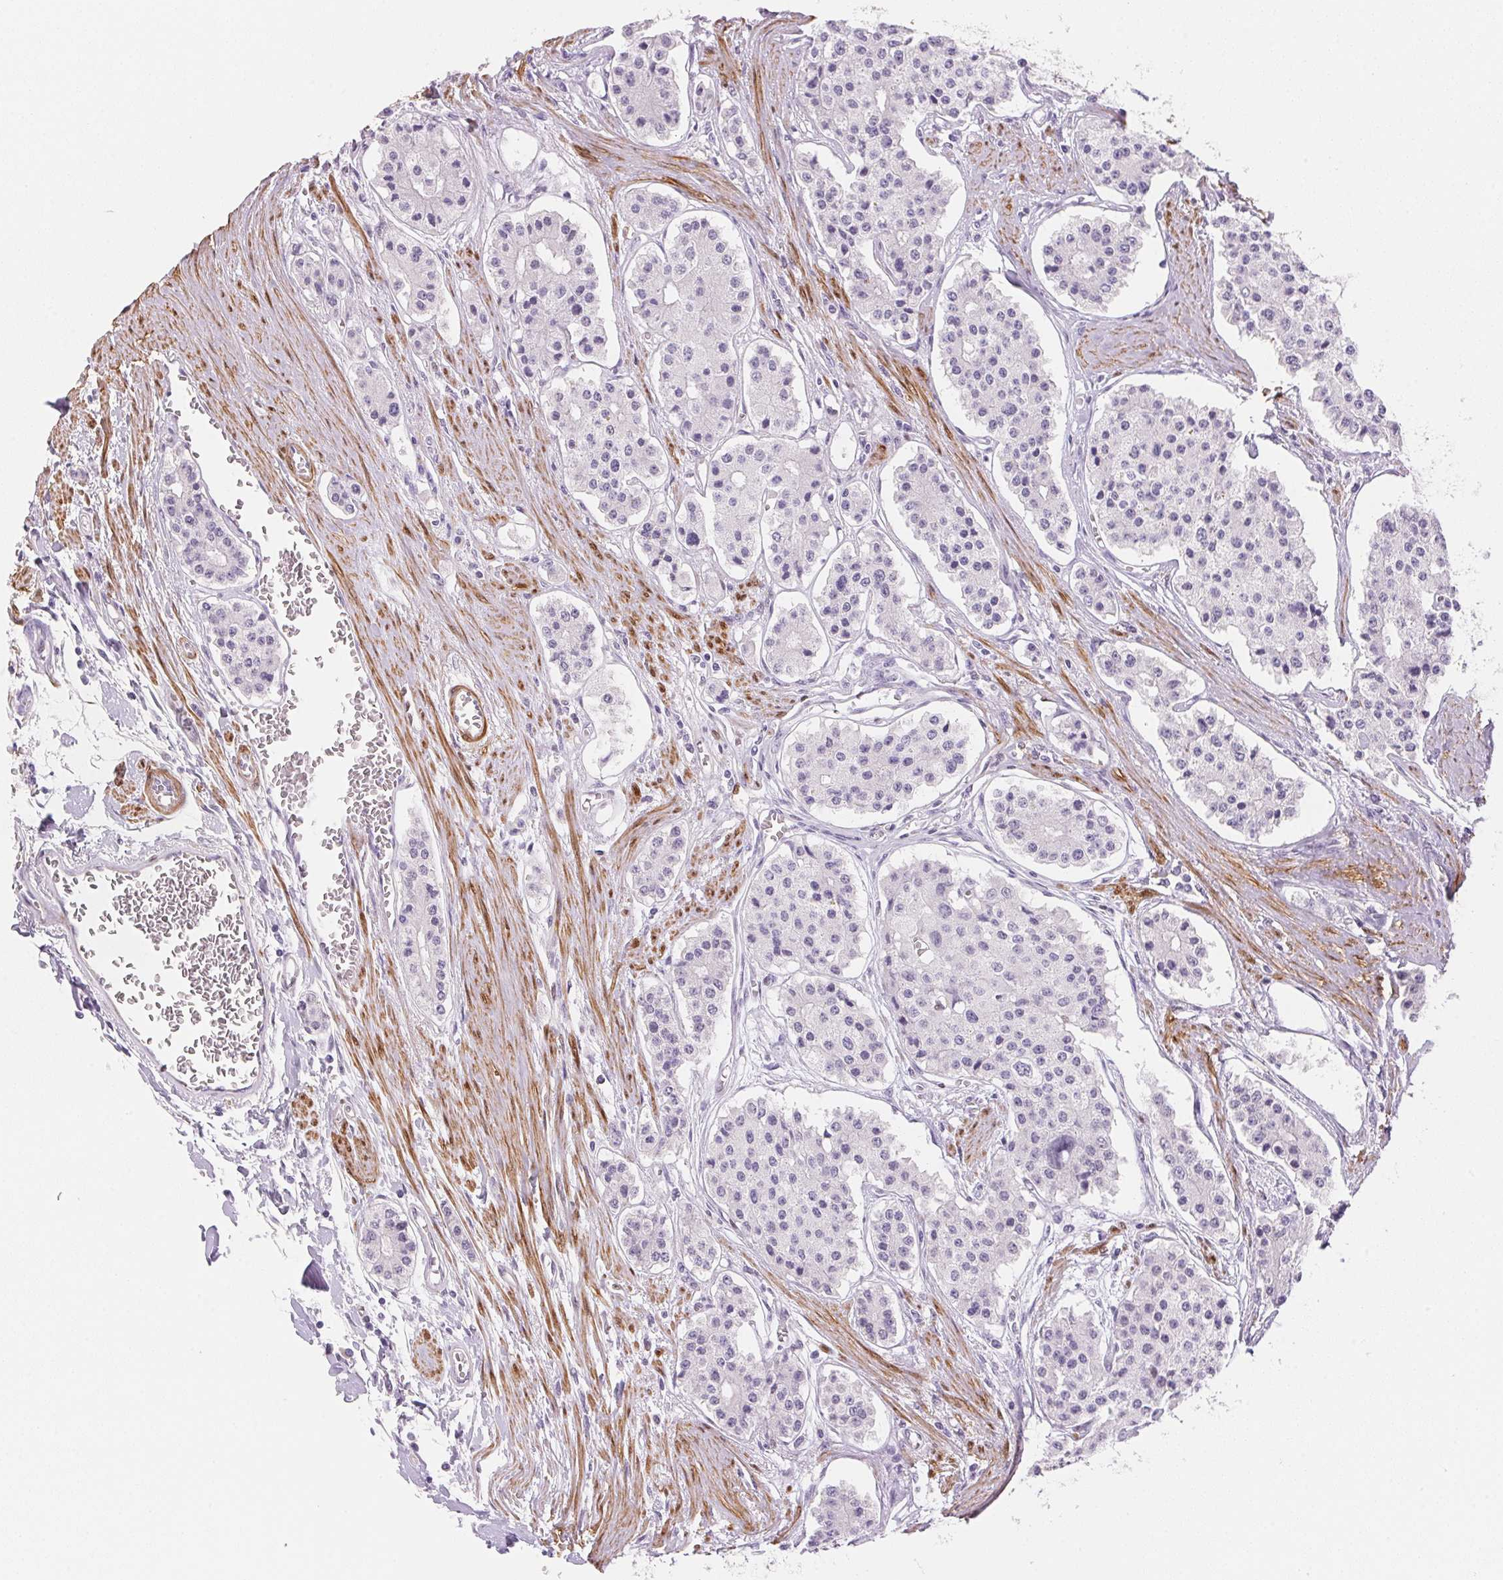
{"staining": {"intensity": "negative", "quantity": "none", "location": "none"}, "tissue": "carcinoid", "cell_type": "Tumor cells", "image_type": "cancer", "snomed": [{"axis": "morphology", "description": "Carcinoid, malignant, NOS"}, {"axis": "topography", "description": "Small intestine"}], "caption": "Tumor cells show no significant staining in carcinoid (malignant).", "gene": "SMTN", "patient": {"sex": "female", "age": 65}}